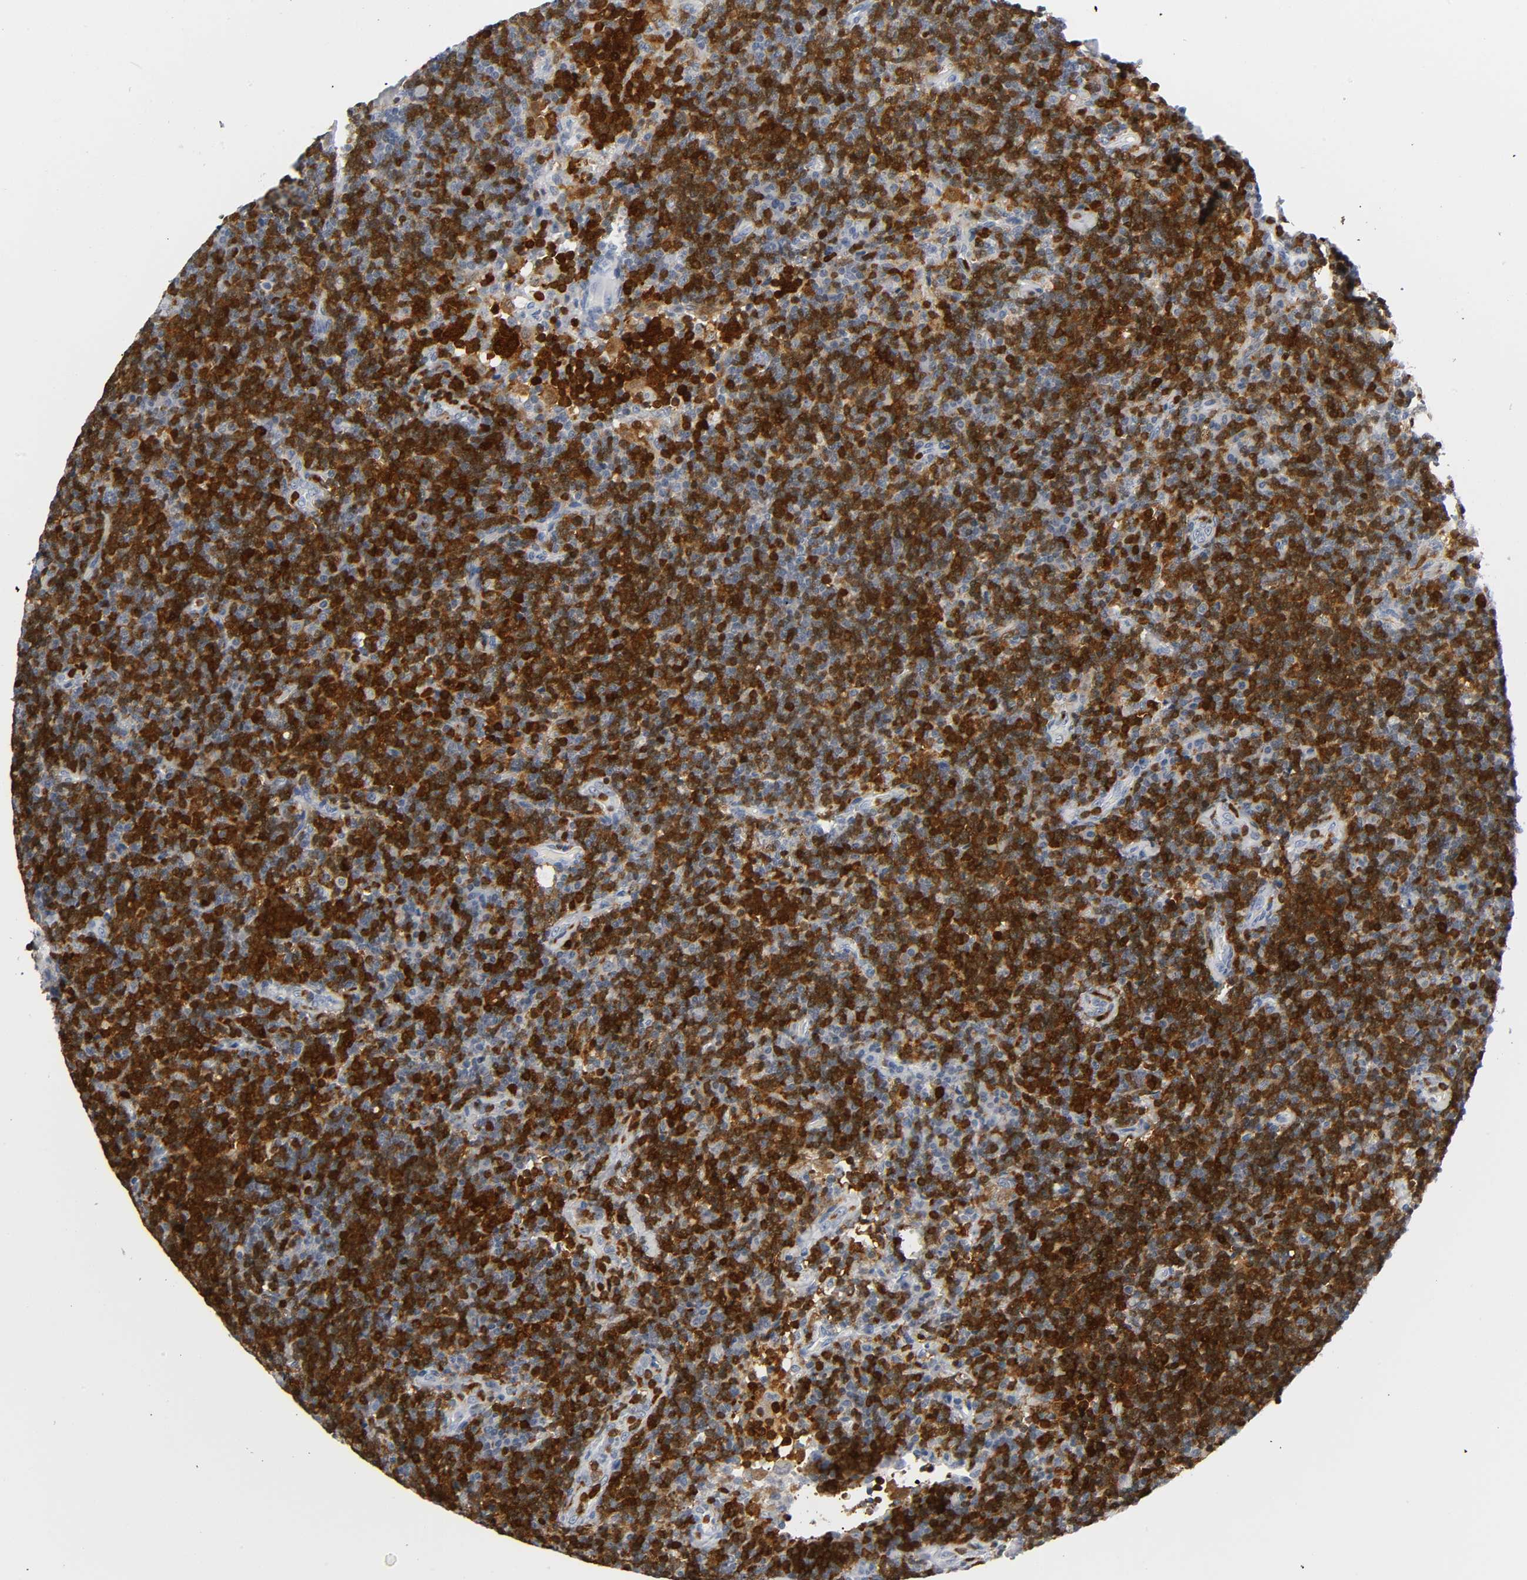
{"staining": {"intensity": "strong", "quantity": "25%-75%", "location": "cytoplasmic/membranous,nuclear"}, "tissue": "lymphoma", "cell_type": "Tumor cells", "image_type": "cancer", "snomed": [{"axis": "morphology", "description": "Malignant lymphoma, non-Hodgkin's type, Low grade"}, {"axis": "topography", "description": "Lymph node"}], "caption": "This is a histology image of immunohistochemistry staining of low-grade malignant lymphoma, non-Hodgkin's type, which shows strong positivity in the cytoplasmic/membranous and nuclear of tumor cells.", "gene": "DOK2", "patient": {"sex": "male", "age": 70}}